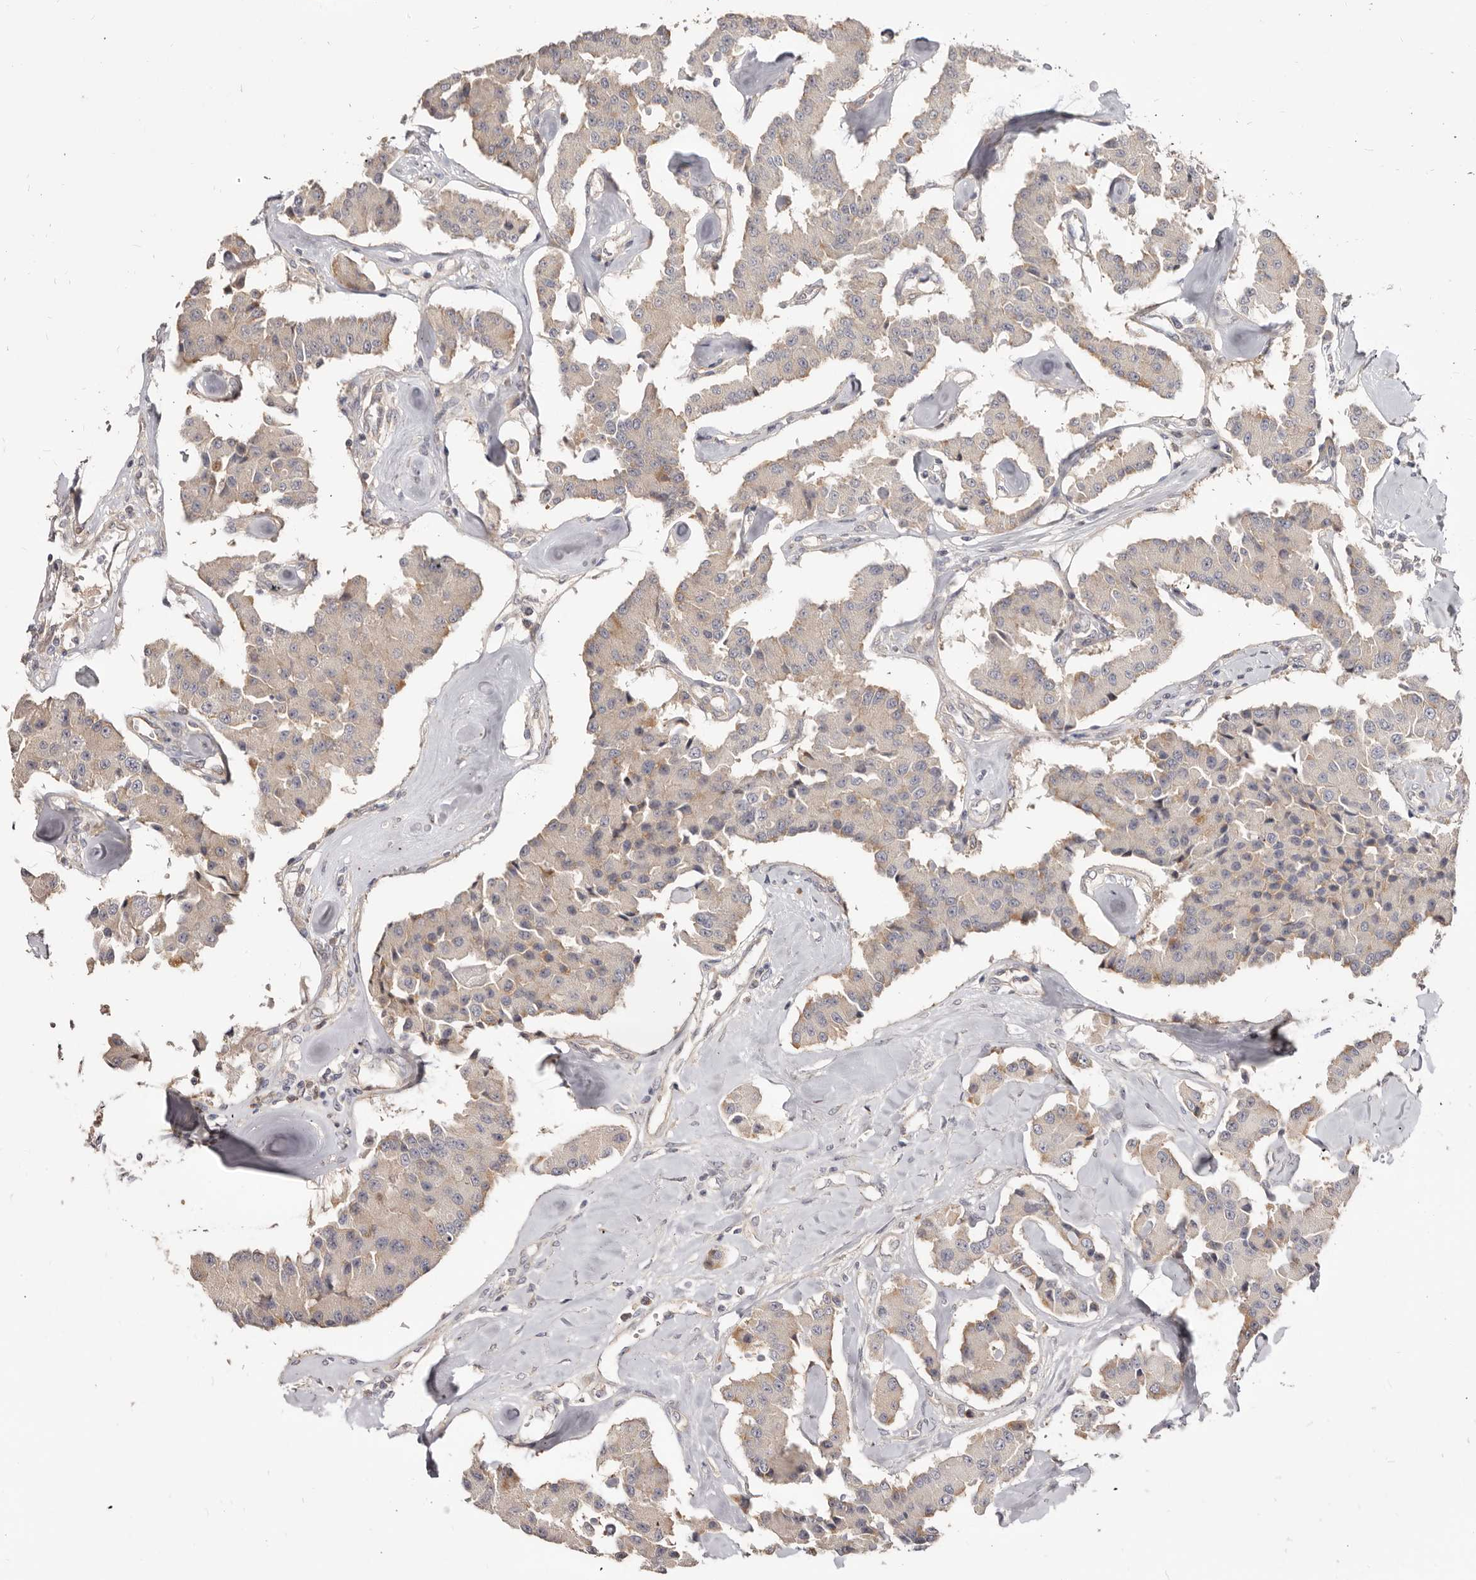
{"staining": {"intensity": "weak", "quantity": "<25%", "location": "cytoplasmic/membranous"}, "tissue": "carcinoid", "cell_type": "Tumor cells", "image_type": "cancer", "snomed": [{"axis": "morphology", "description": "Carcinoid, malignant, NOS"}, {"axis": "topography", "description": "Pancreas"}], "caption": "This is an immunohistochemistry micrograph of human carcinoid (malignant). There is no staining in tumor cells.", "gene": "GPATCH4", "patient": {"sex": "male", "age": 41}}